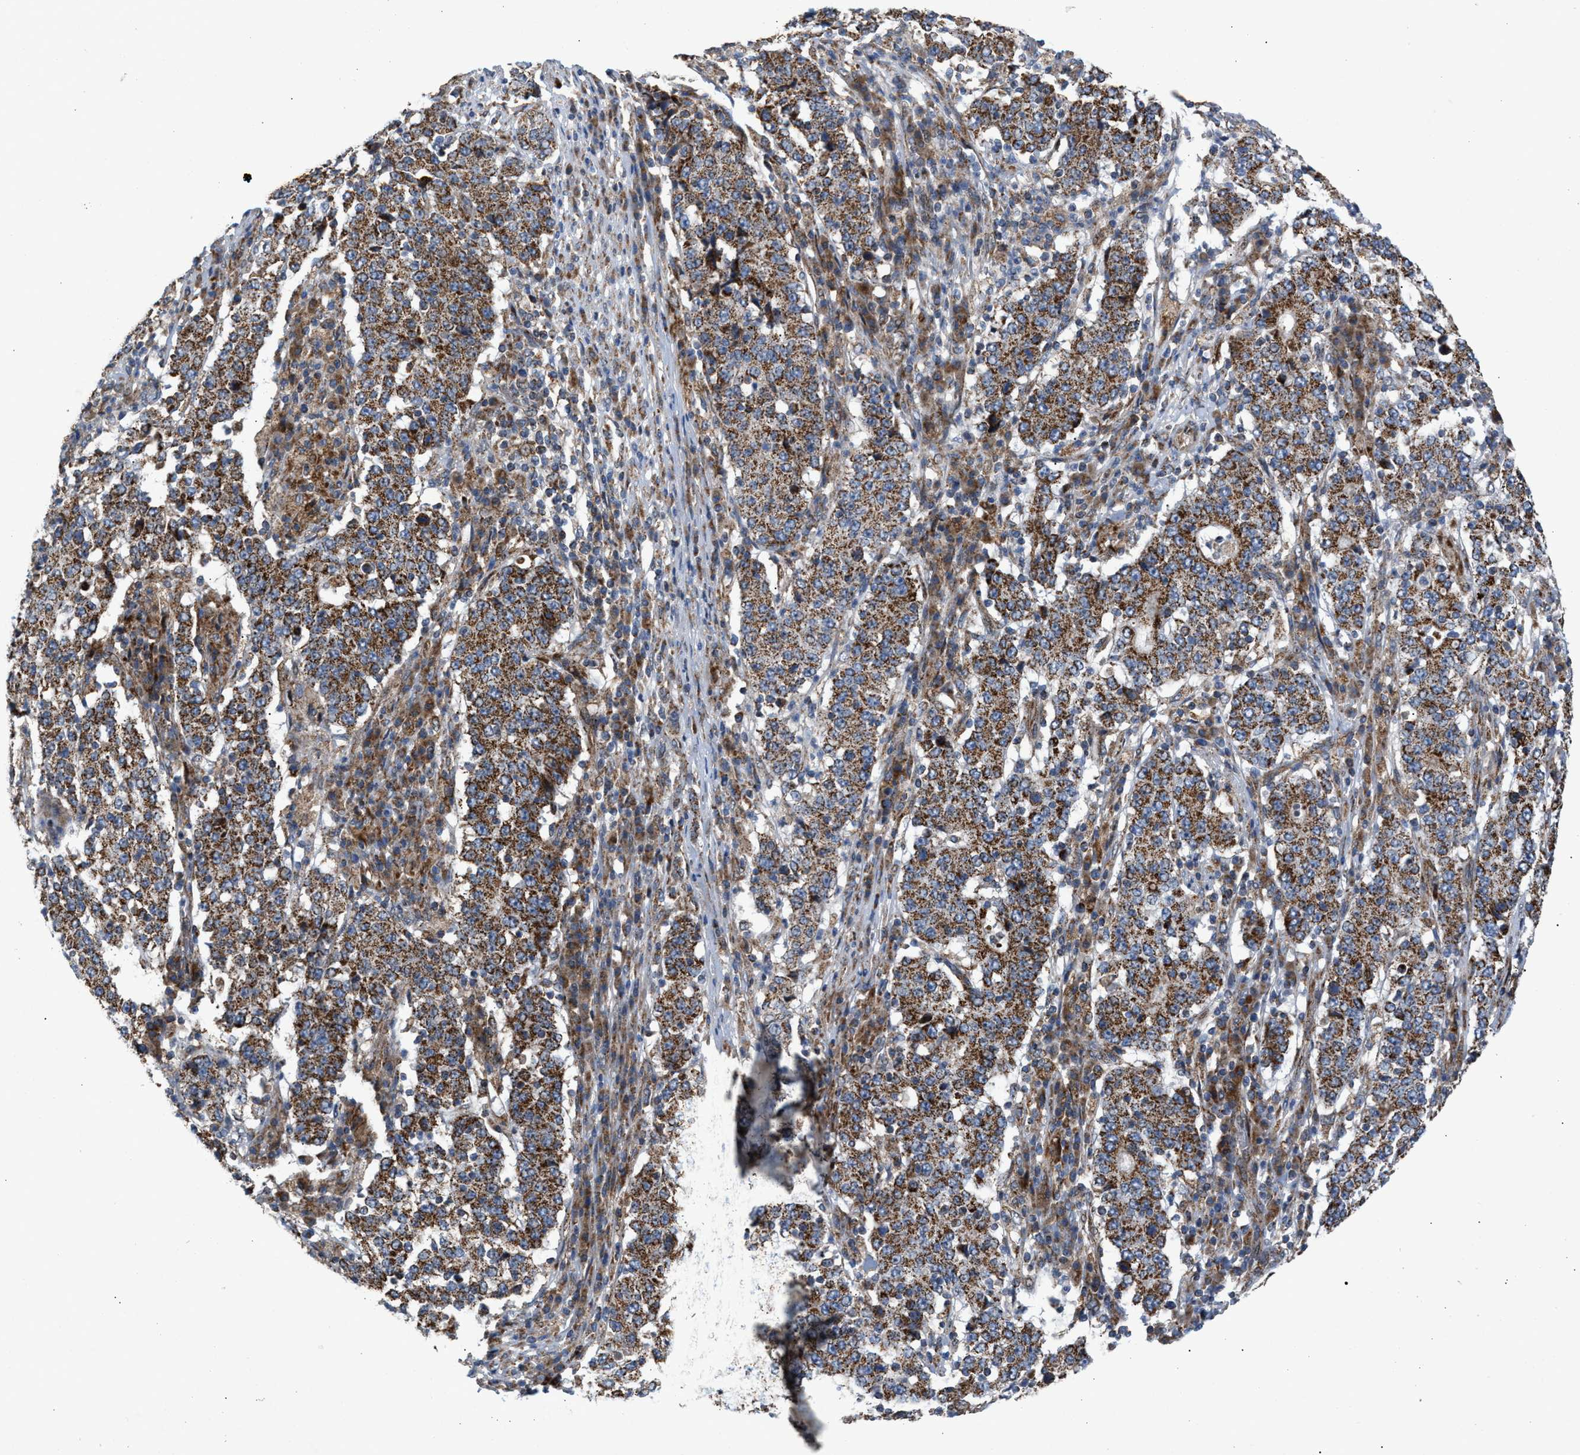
{"staining": {"intensity": "moderate", "quantity": ">75%", "location": "cytoplasmic/membranous"}, "tissue": "stomach cancer", "cell_type": "Tumor cells", "image_type": "cancer", "snomed": [{"axis": "morphology", "description": "Adenocarcinoma, NOS"}, {"axis": "topography", "description": "Stomach"}], "caption": "Protein staining of adenocarcinoma (stomach) tissue reveals moderate cytoplasmic/membranous positivity in approximately >75% of tumor cells. The staining was performed using DAB (3,3'-diaminobenzidine), with brown indicating positive protein expression. Nuclei are stained blue with hematoxylin.", "gene": "TACO1", "patient": {"sex": "male", "age": 59}}